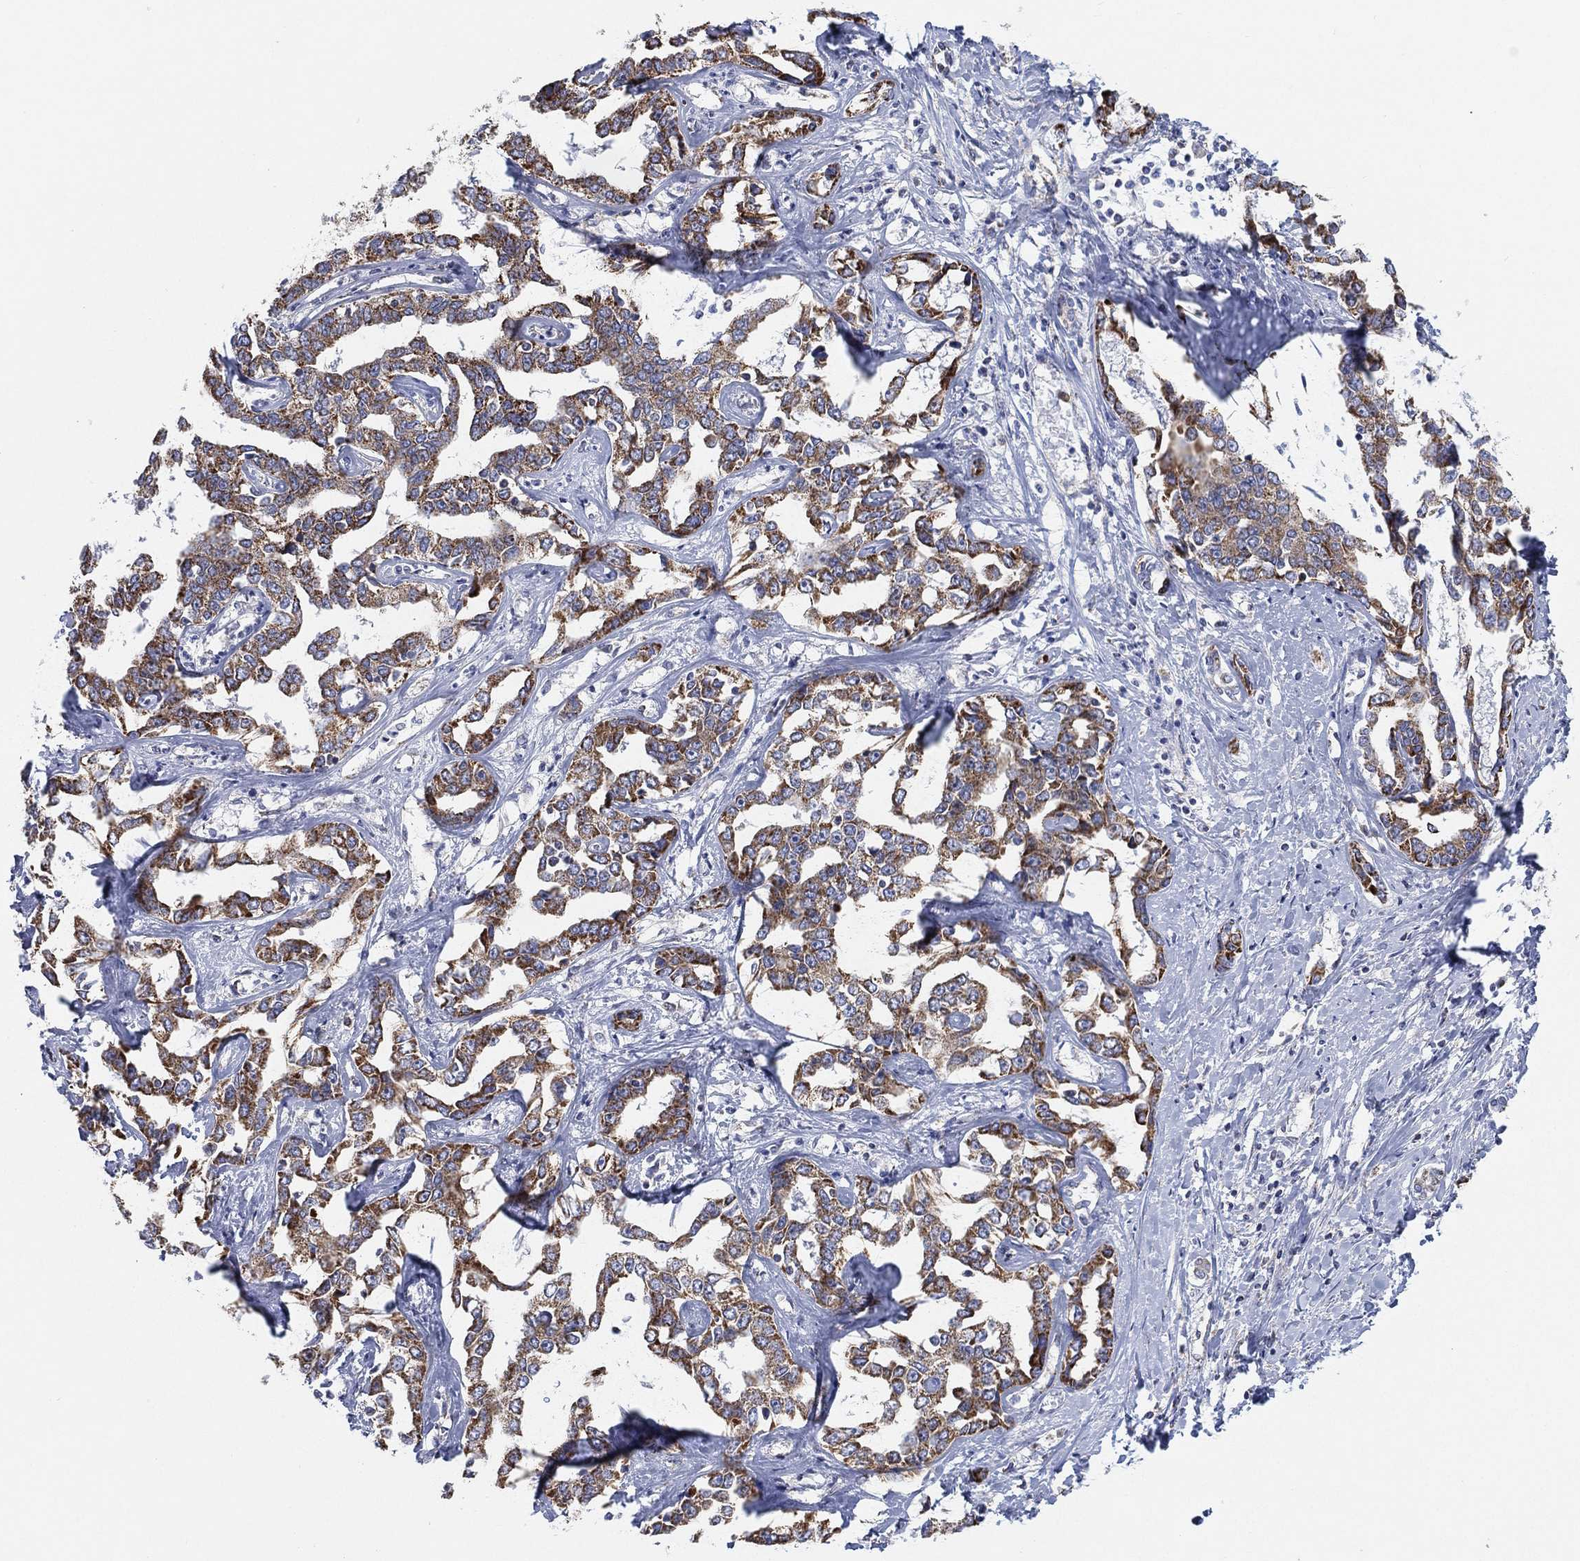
{"staining": {"intensity": "moderate", "quantity": ">75%", "location": "cytoplasmic/membranous"}, "tissue": "liver cancer", "cell_type": "Tumor cells", "image_type": "cancer", "snomed": [{"axis": "morphology", "description": "Cholangiocarcinoma"}, {"axis": "topography", "description": "Liver"}], "caption": "About >75% of tumor cells in human liver cancer reveal moderate cytoplasmic/membranous protein staining as visualized by brown immunohistochemical staining.", "gene": "INA", "patient": {"sex": "male", "age": 59}}